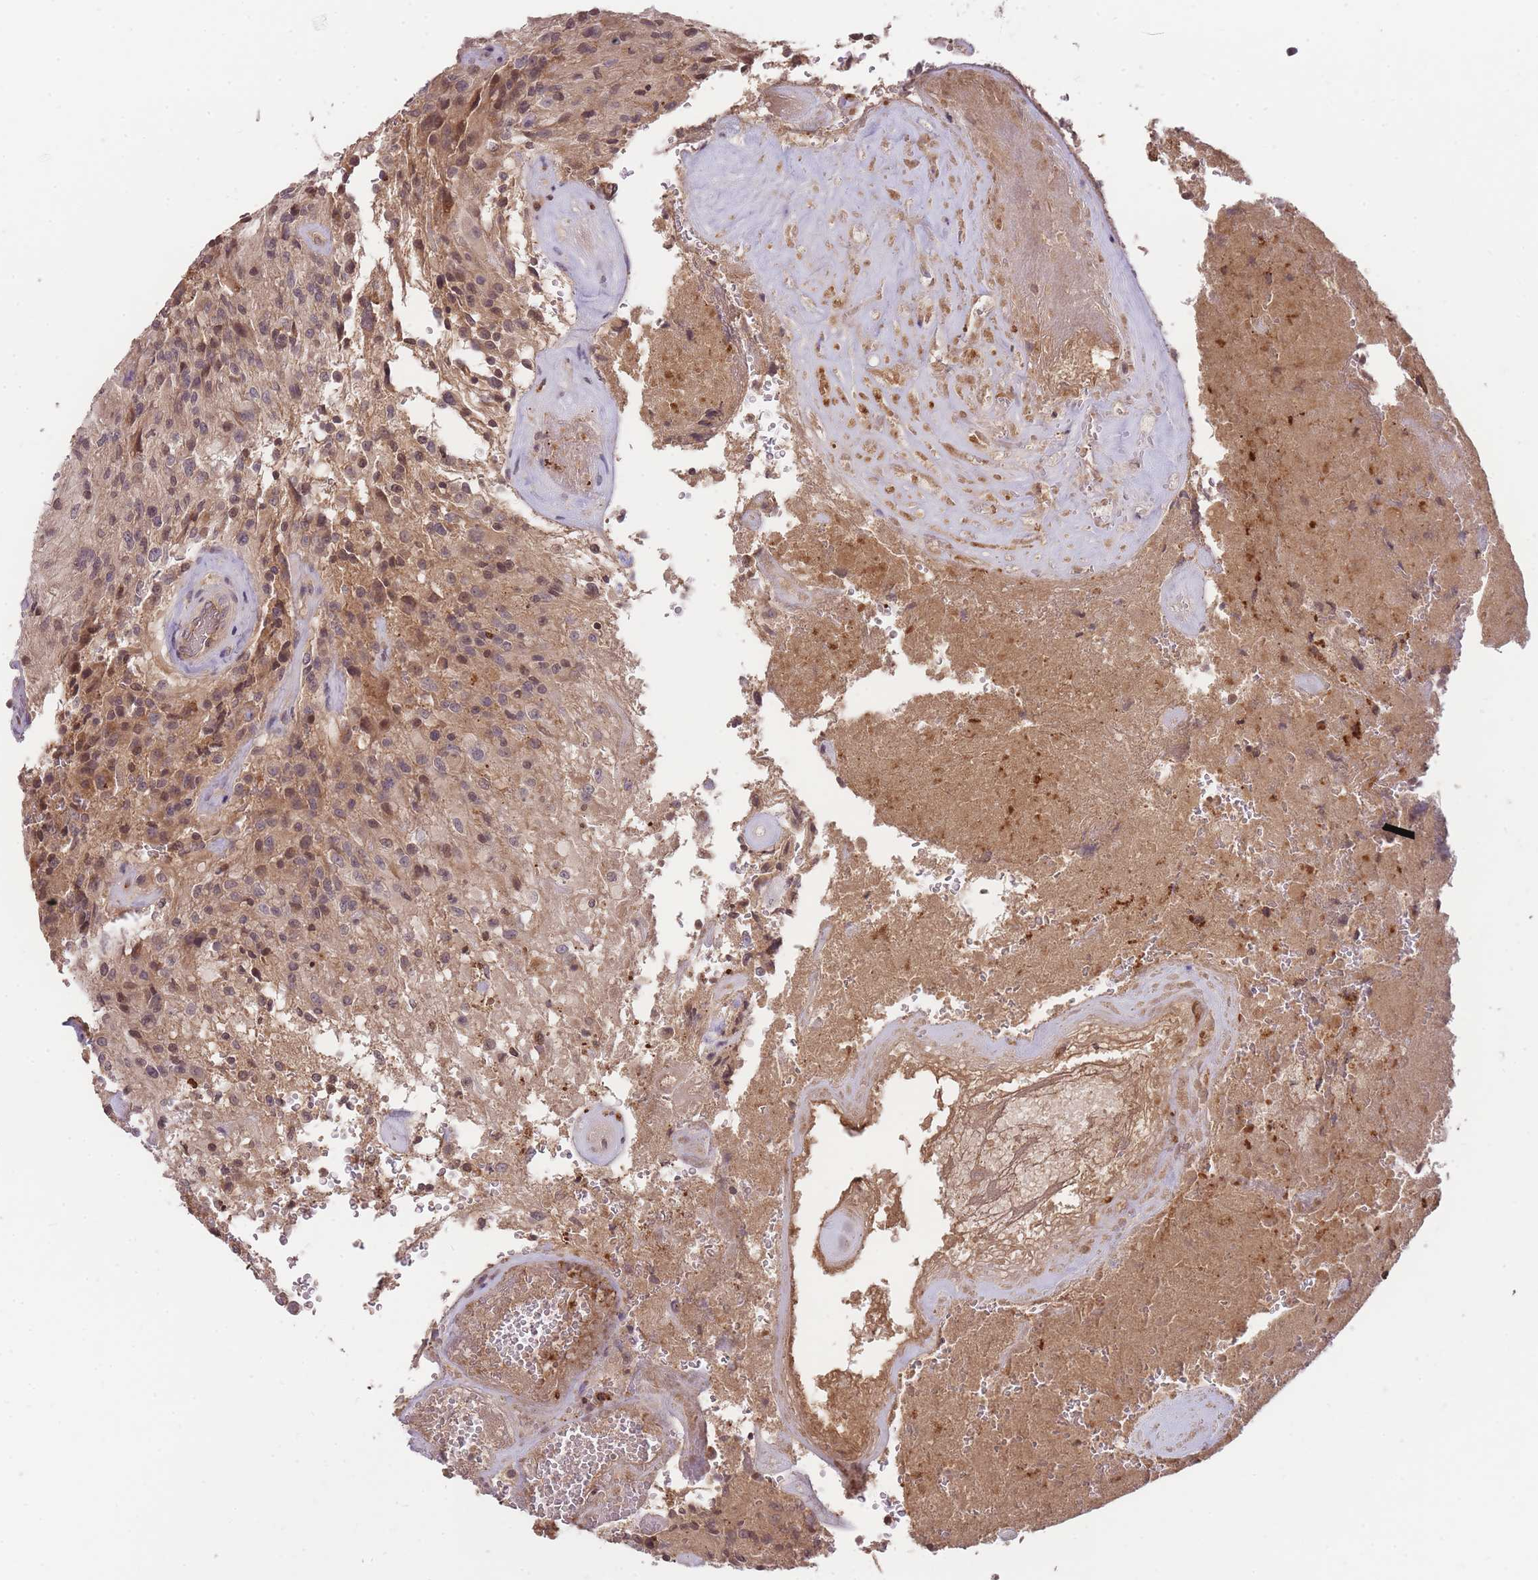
{"staining": {"intensity": "weak", "quantity": ">75%", "location": "cytoplasmic/membranous"}, "tissue": "glioma", "cell_type": "Tumor cells", "image_type": "cancer", "snomed": [{"axis": "morphology", "description": "Normal tissue, NOS"}, {"axis": "morphology", "description": "Glioma, malignant, High grade"}, {"axis": "topography", "description": "Cerebral cortex"}], "caption": "A low amount of weak cytoplasmic/membranous expression is appreciated in about >75% of tumor cells in glioma tissue. (Stains: DAB in brown, nuclei in blue, Microscopy: brightfield microscopy at high magnification).", "gene": "RALGDS", "patient": {"sex": "male", "age": 56}}